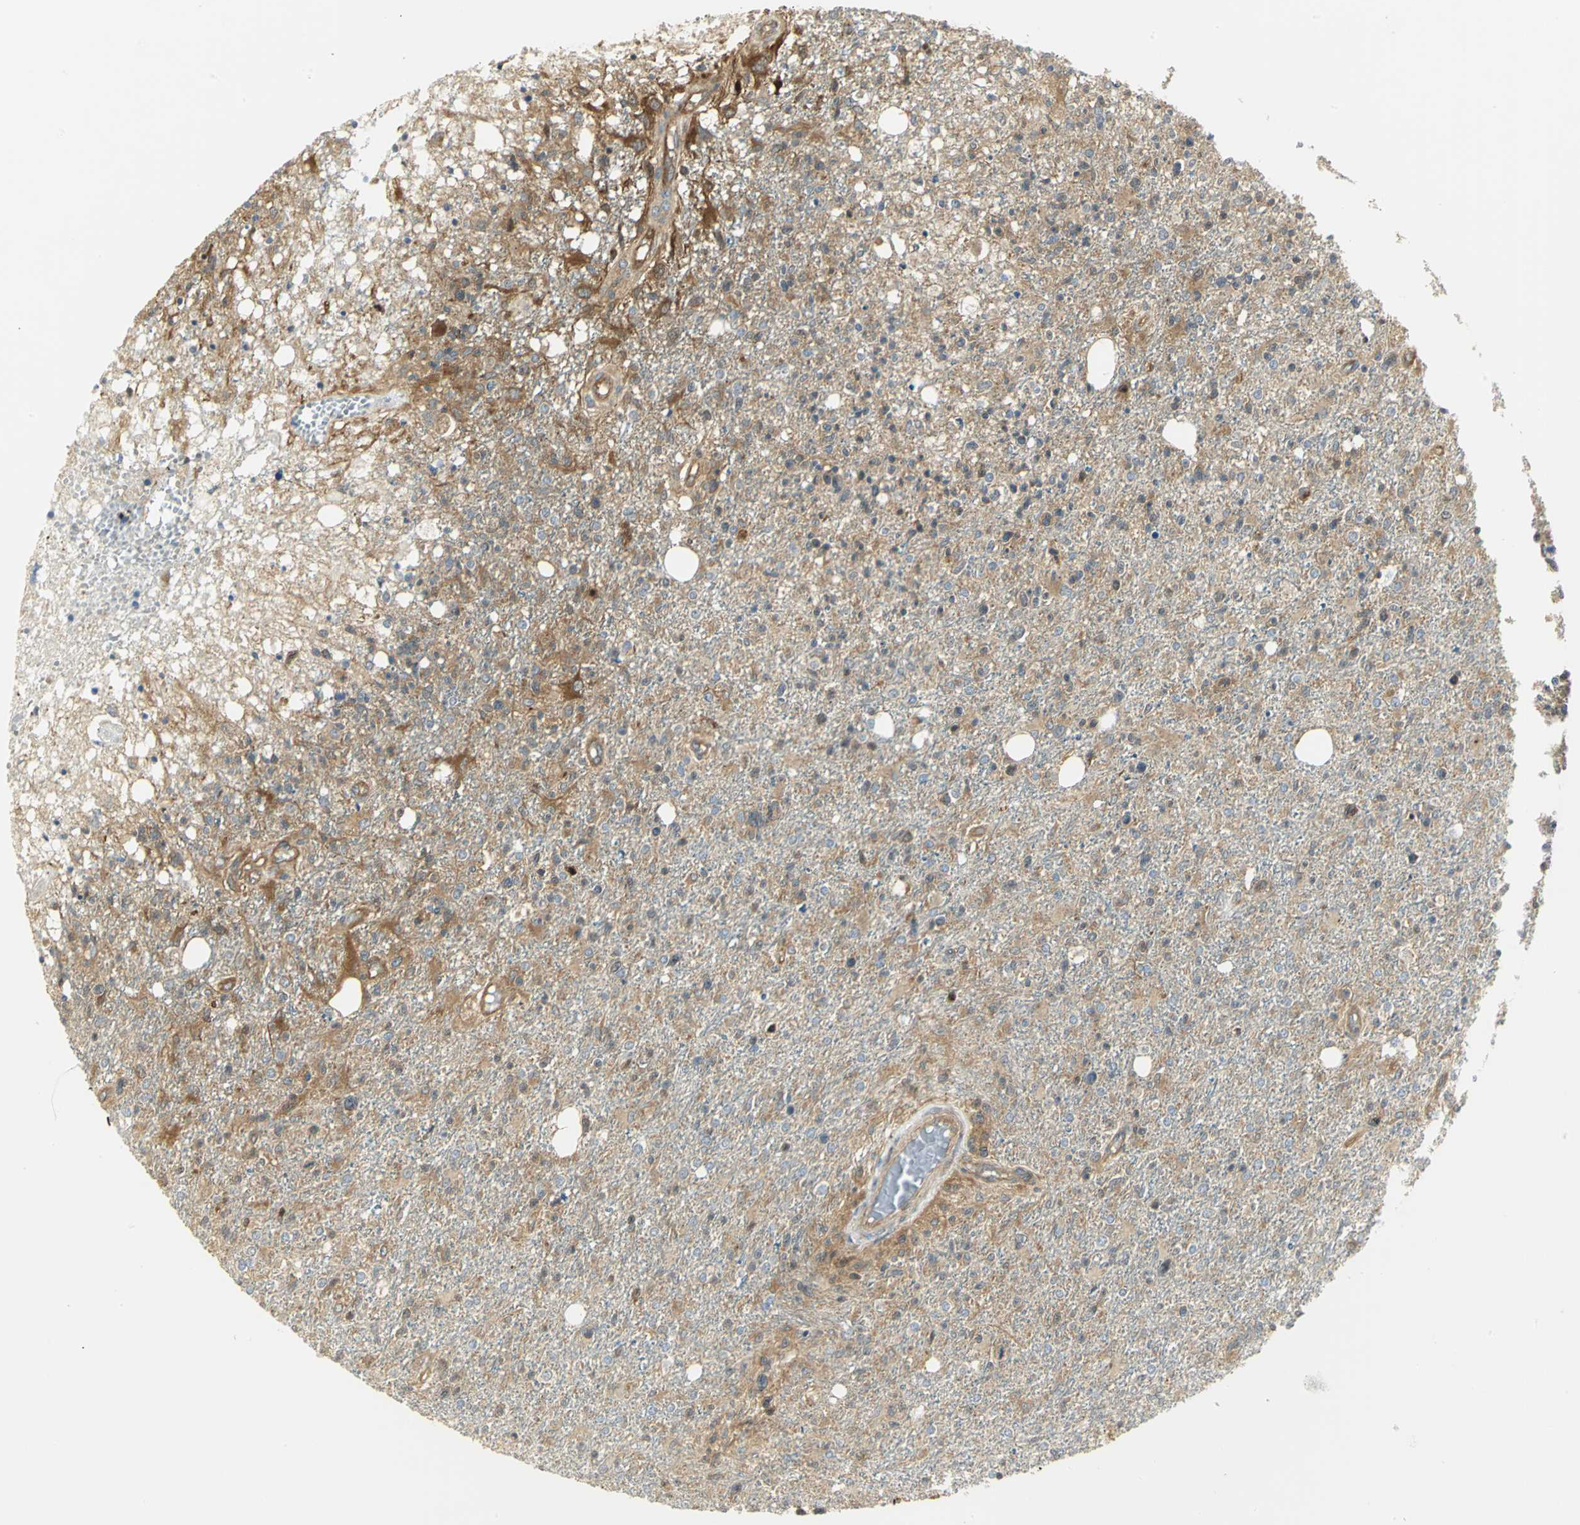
{"staining": {"intensity": "moderate", "quantity": ">75%", "location": "cytoplasmic/membranous"}, "tissue": "glioma", "cell_type": "Tumor cells", "image_type": "cancer", "snomed": [{"axis": "morphology", "description": "Glioma, malignant, High grade"}, {"axis": "topography", "description": "Cerebral cortex"}], "caption": "Protein expression analysis of human malignant glioma (high-grade) reveals moderate cytoplasmic/membranous expression in approximately >75% of tumor cells. (DAB (3,3'-diaminobenzidine) IHC with brightfield microscopy, high magnification).", "gene": "EEA1", "patient": {"sex": "male", "age": 76}}